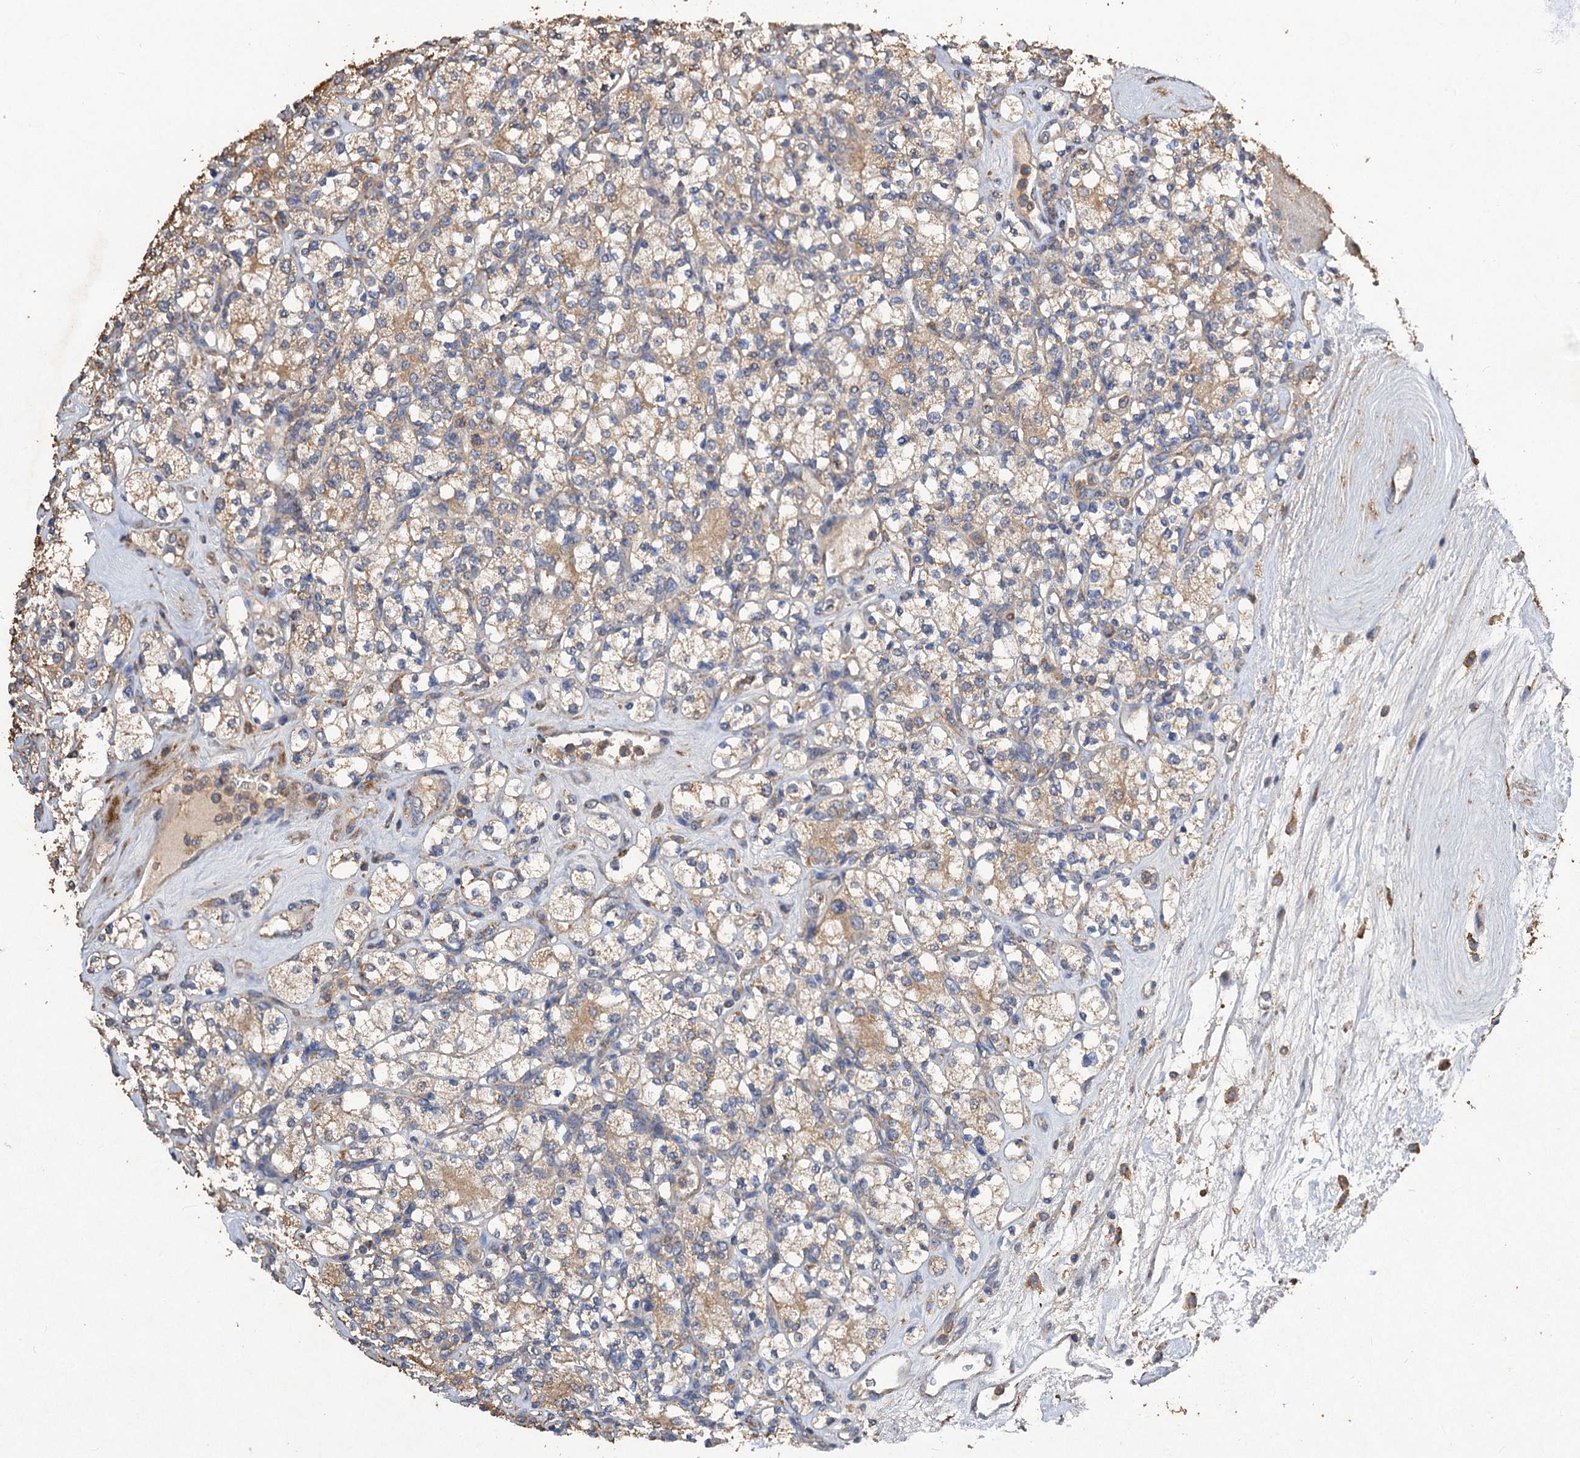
{"staining": {"intensity": "weak", "quantity": ">75%", "location": "cytoplasmic/membranous"}, "tissue": "renal cancer", "cell_type": "Tumor cells", "image_type": "cancer", "snomed": [{"axis": "morphology", "description": "Adenocarcinoma, NOS"}, {"axis": "topography", "description": "Kidney"}], "caption": "Immunohistochemical staining of renal cancer shows weak cytoplasmic/membranous protein expression in about >75% of tumor cells.", "gene": "SCUBE3", "patient": {"sex": "male", "age": 77}}